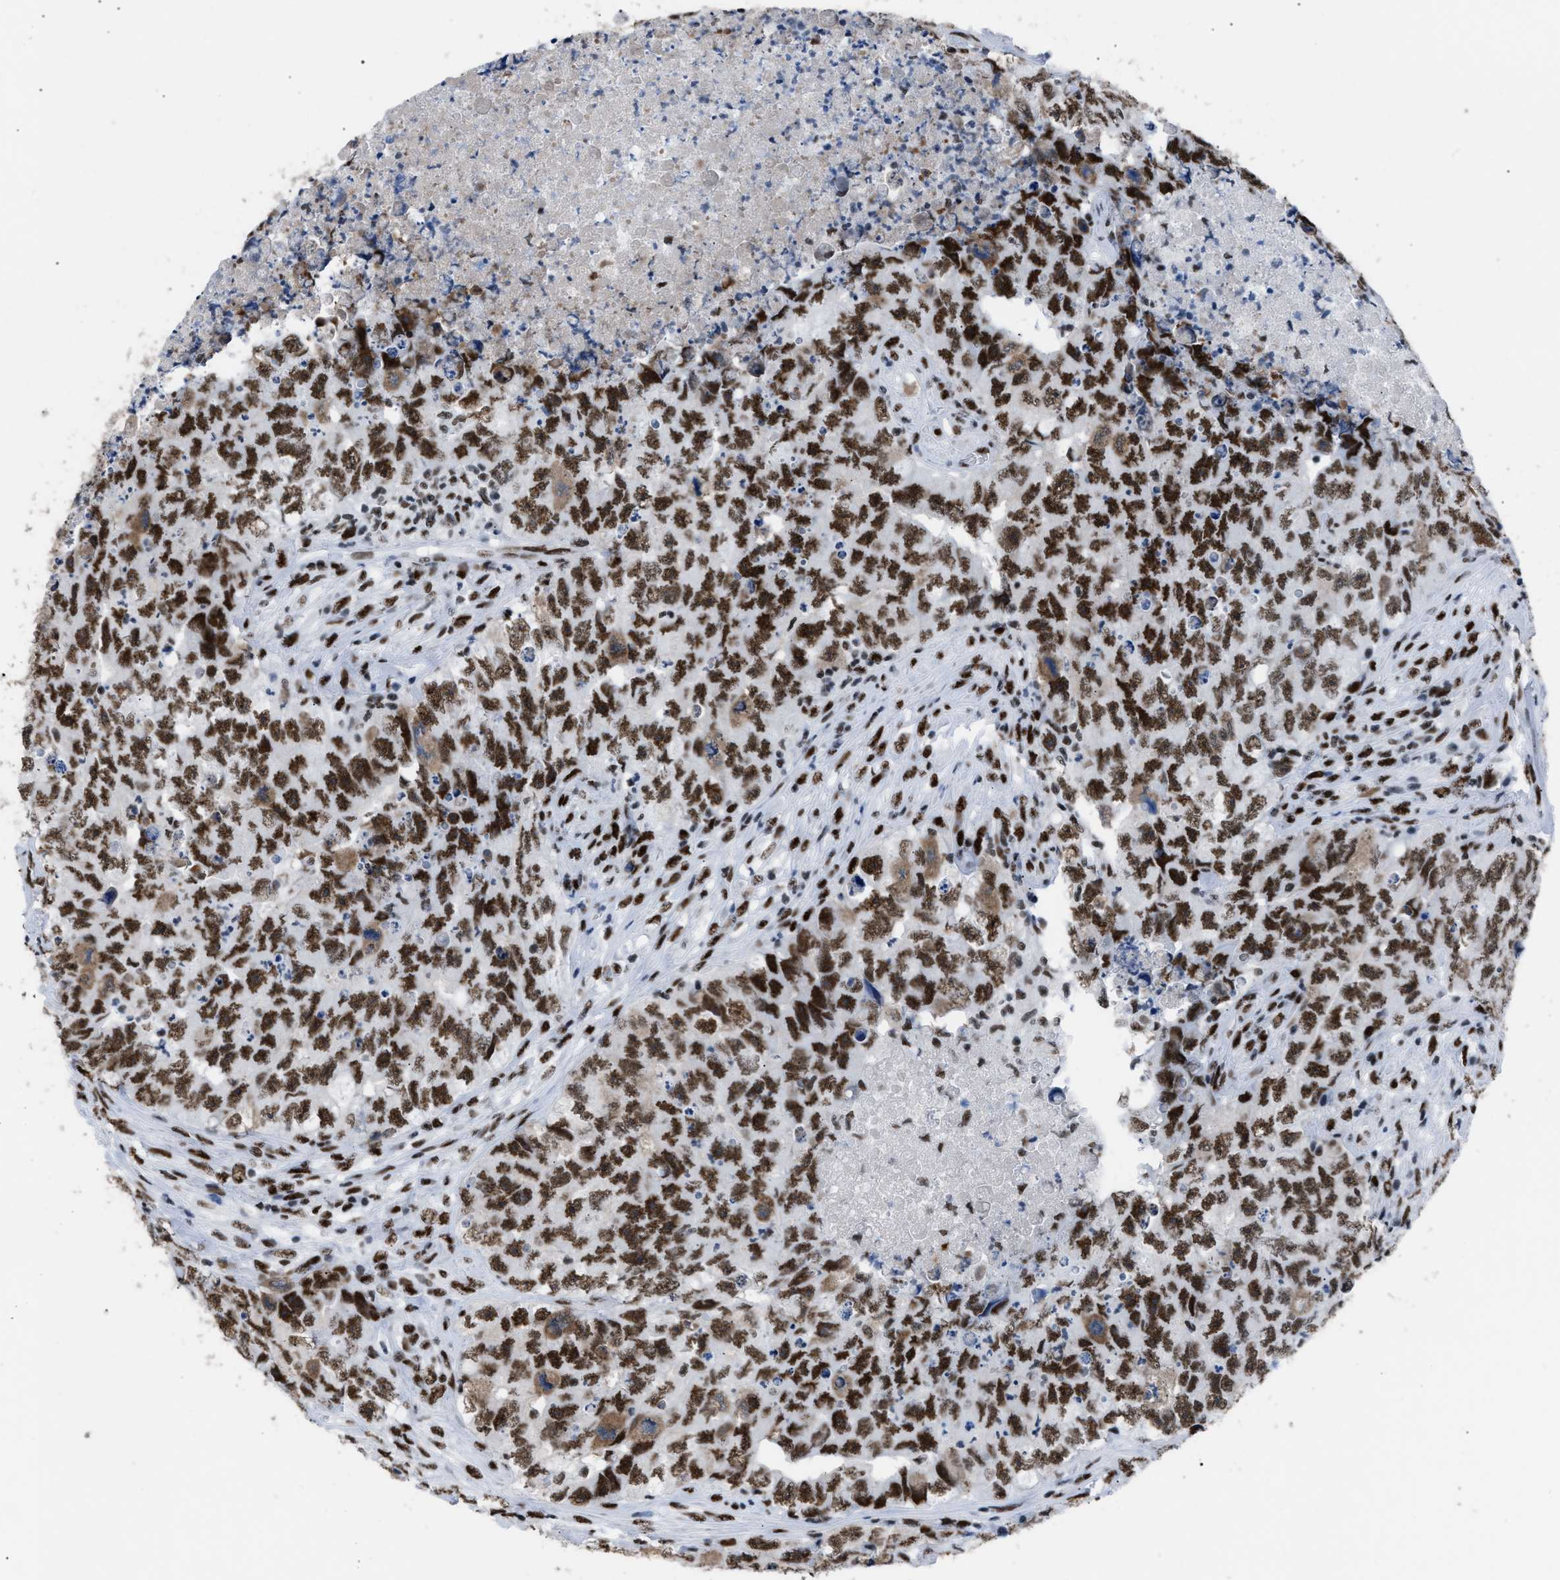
{"staining": {"intensity": "strong", "quantity": ">75%", "location": "nuclear"}, "tissue": "testis cancer", "cell_type": "Tumor cells", "image_type": "cancer", "snomed": [{"axis": "morphology", "description": "Carcinoma, Embryonal, NOS"}, {"axis": "topography", "description": "Testis"}], "caption": "Approximately >75% of tumor cells in testis cancer demonstrate strong nuclear protein expression as visualized by brown immunohistochemical staining.", "gene": "CCAR2", "patient": {"sex": "male", "age": 32}}